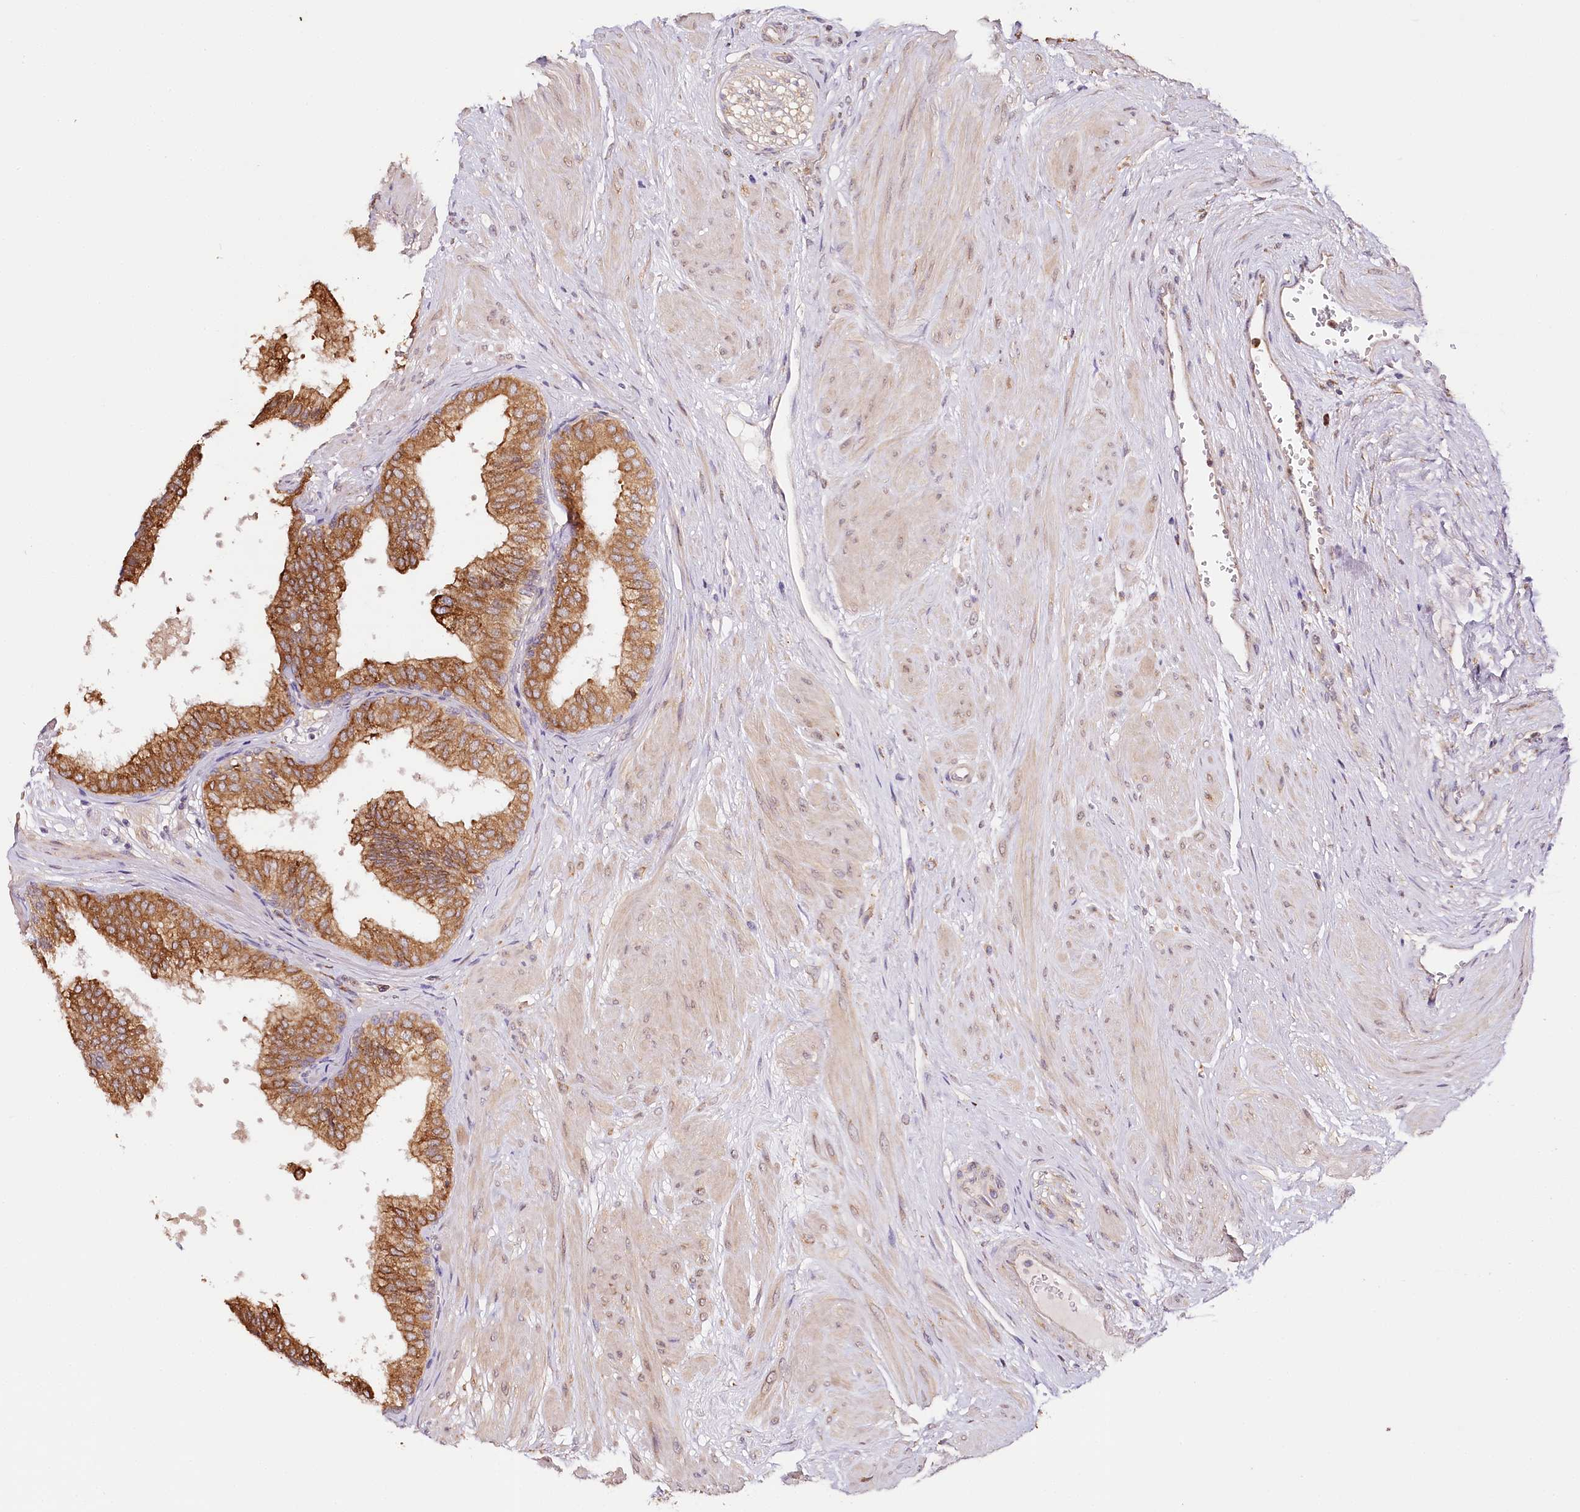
{"staining": {"intensity": "strong", "quantity": ">75%", "location": "cytoplasmic/membranous"}, "tissue": "prostate", "cell_type": "Glandular cells", "image_type": "normal", "snomed": [{"axis": "morphology", "description": "Normal tissue, NOS"}, {"axis": "topography", "description": "Prostate"}], "caption": "The photomicrograph shows a brown stain indicating the presence of a protein in the cytoplasmic/membranous of glandular cells in prostate. The staining is performed using DAB brown chromogen to label protein expression. The nuclei are counter-stained blue using hematoxylin.", "gene": "VEGFA", "patient": {"sex": "male", "age": 60}}